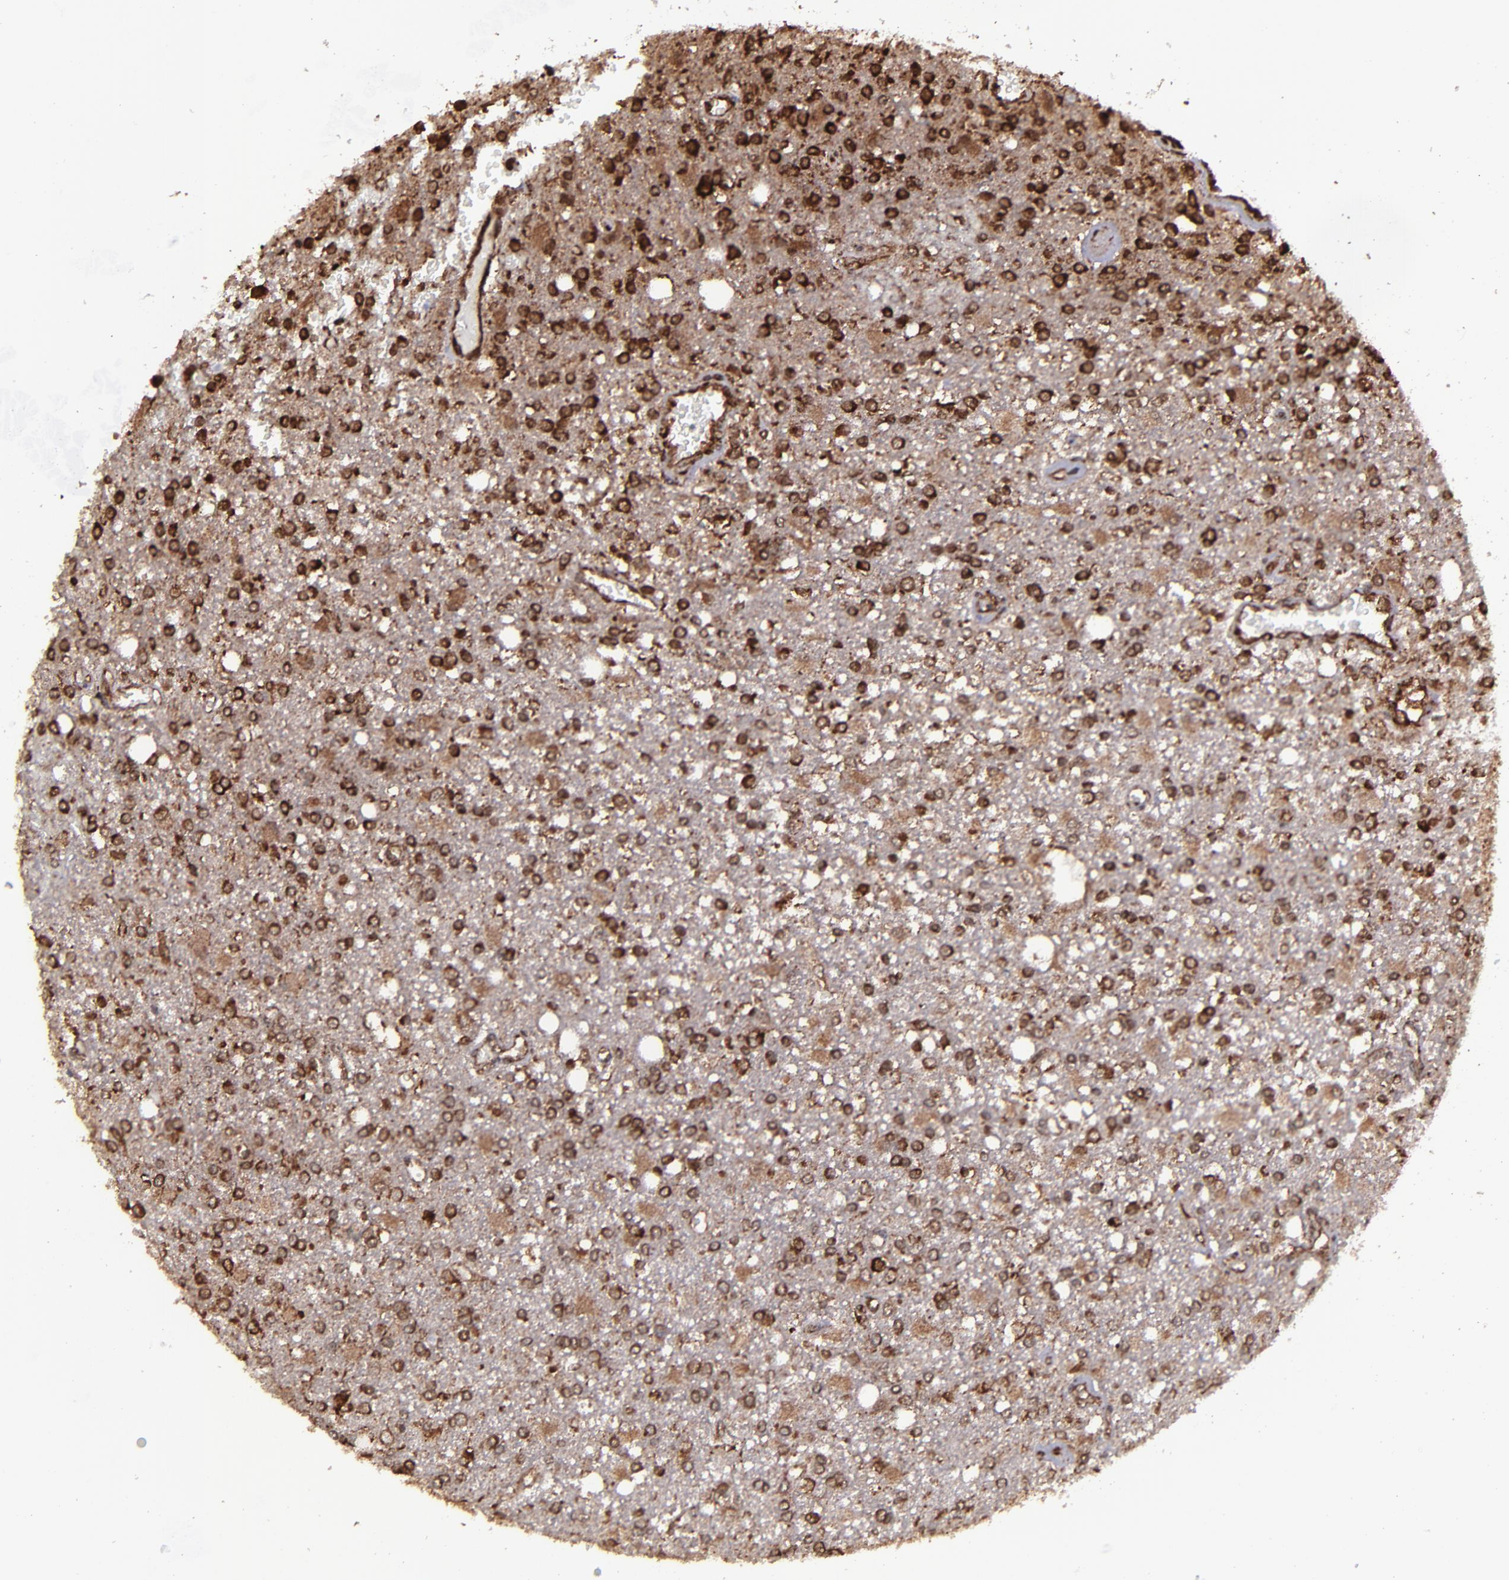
{"staining": {"intensity": "strong", "quantity": ">75%", "location": "cytoplasmic/membranous,nuclear"}, "tissue": "glioma", "cell_type": "Tumor cells", "image_type": "cancer", "snomed": [{"axis": "morphology", "description": "Glioma, malignant, High grade"}, {"axis": "topography", "description": "Cerebral cortex"}], "caption": "Approximately >75% of tumor cells in human glioma show strong cytoplasmic/membranous and nuclear protein staining as visualized by brown immunohistochemical staining.", "gene": "EIF4ENIF1", "patient": {"sex": "male", "age": 79}}